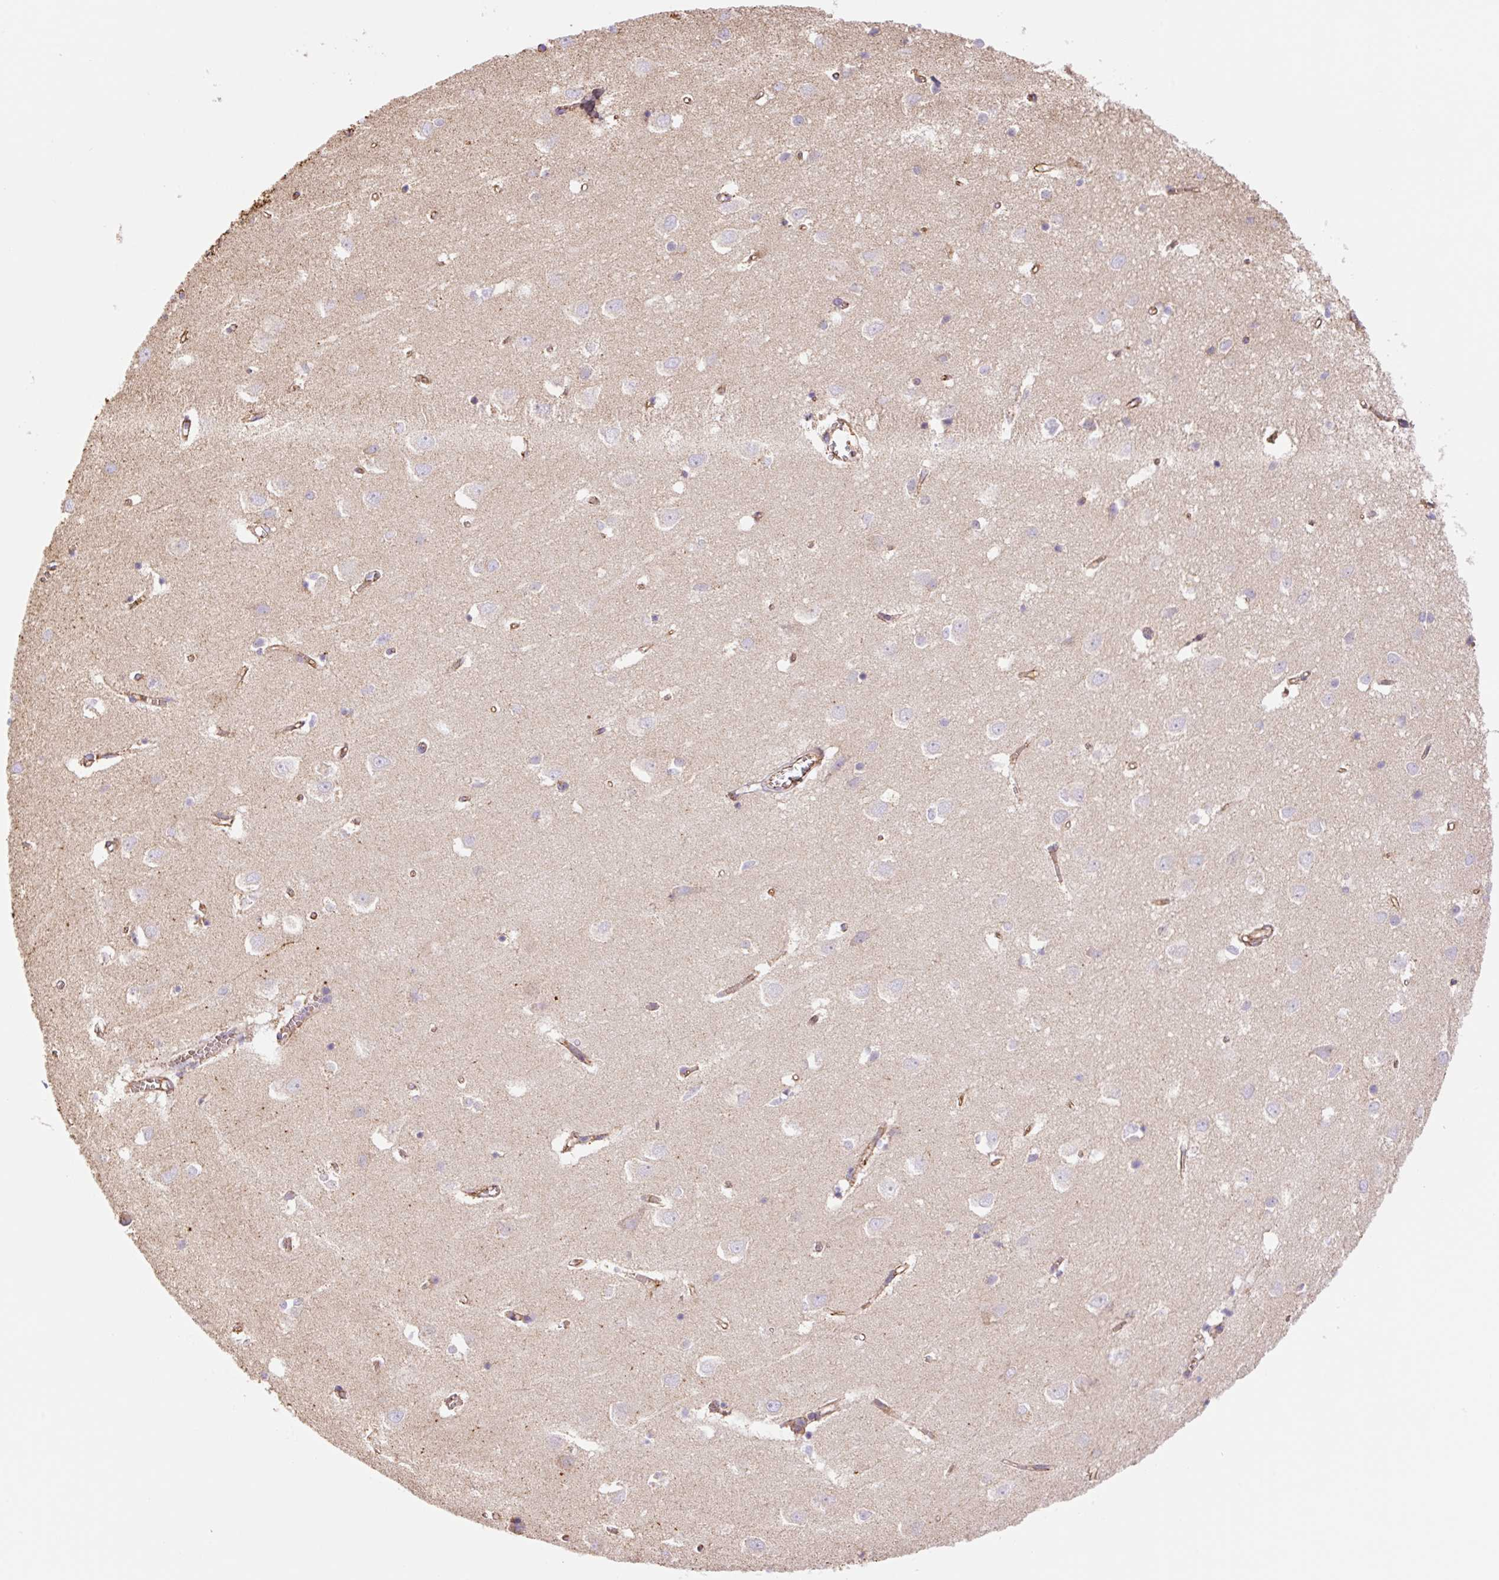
{"staining": {"intensity": "moderate", "quantity": ">75%", "location": "cytoplasmic/membranous"}, "tissue": "cerebral cortex", "cell_type": "Endothelial cells", "image_type": "normal", "snomed": [{"axis": "morphology", "description": "Normal tissue, NOS"}, {"axis": "topography", "description": "Cerebral cortex"}], "caption": "IHC histopathology image of unremarkable human cerebral cortex stained for a protein (brown), which shows medium levels of moderate cytoplasmic/membranous expression in approximately >75% of endothelial cells.", "gene": "ESAM", "patient": {"sex": "male", "age": 70}}